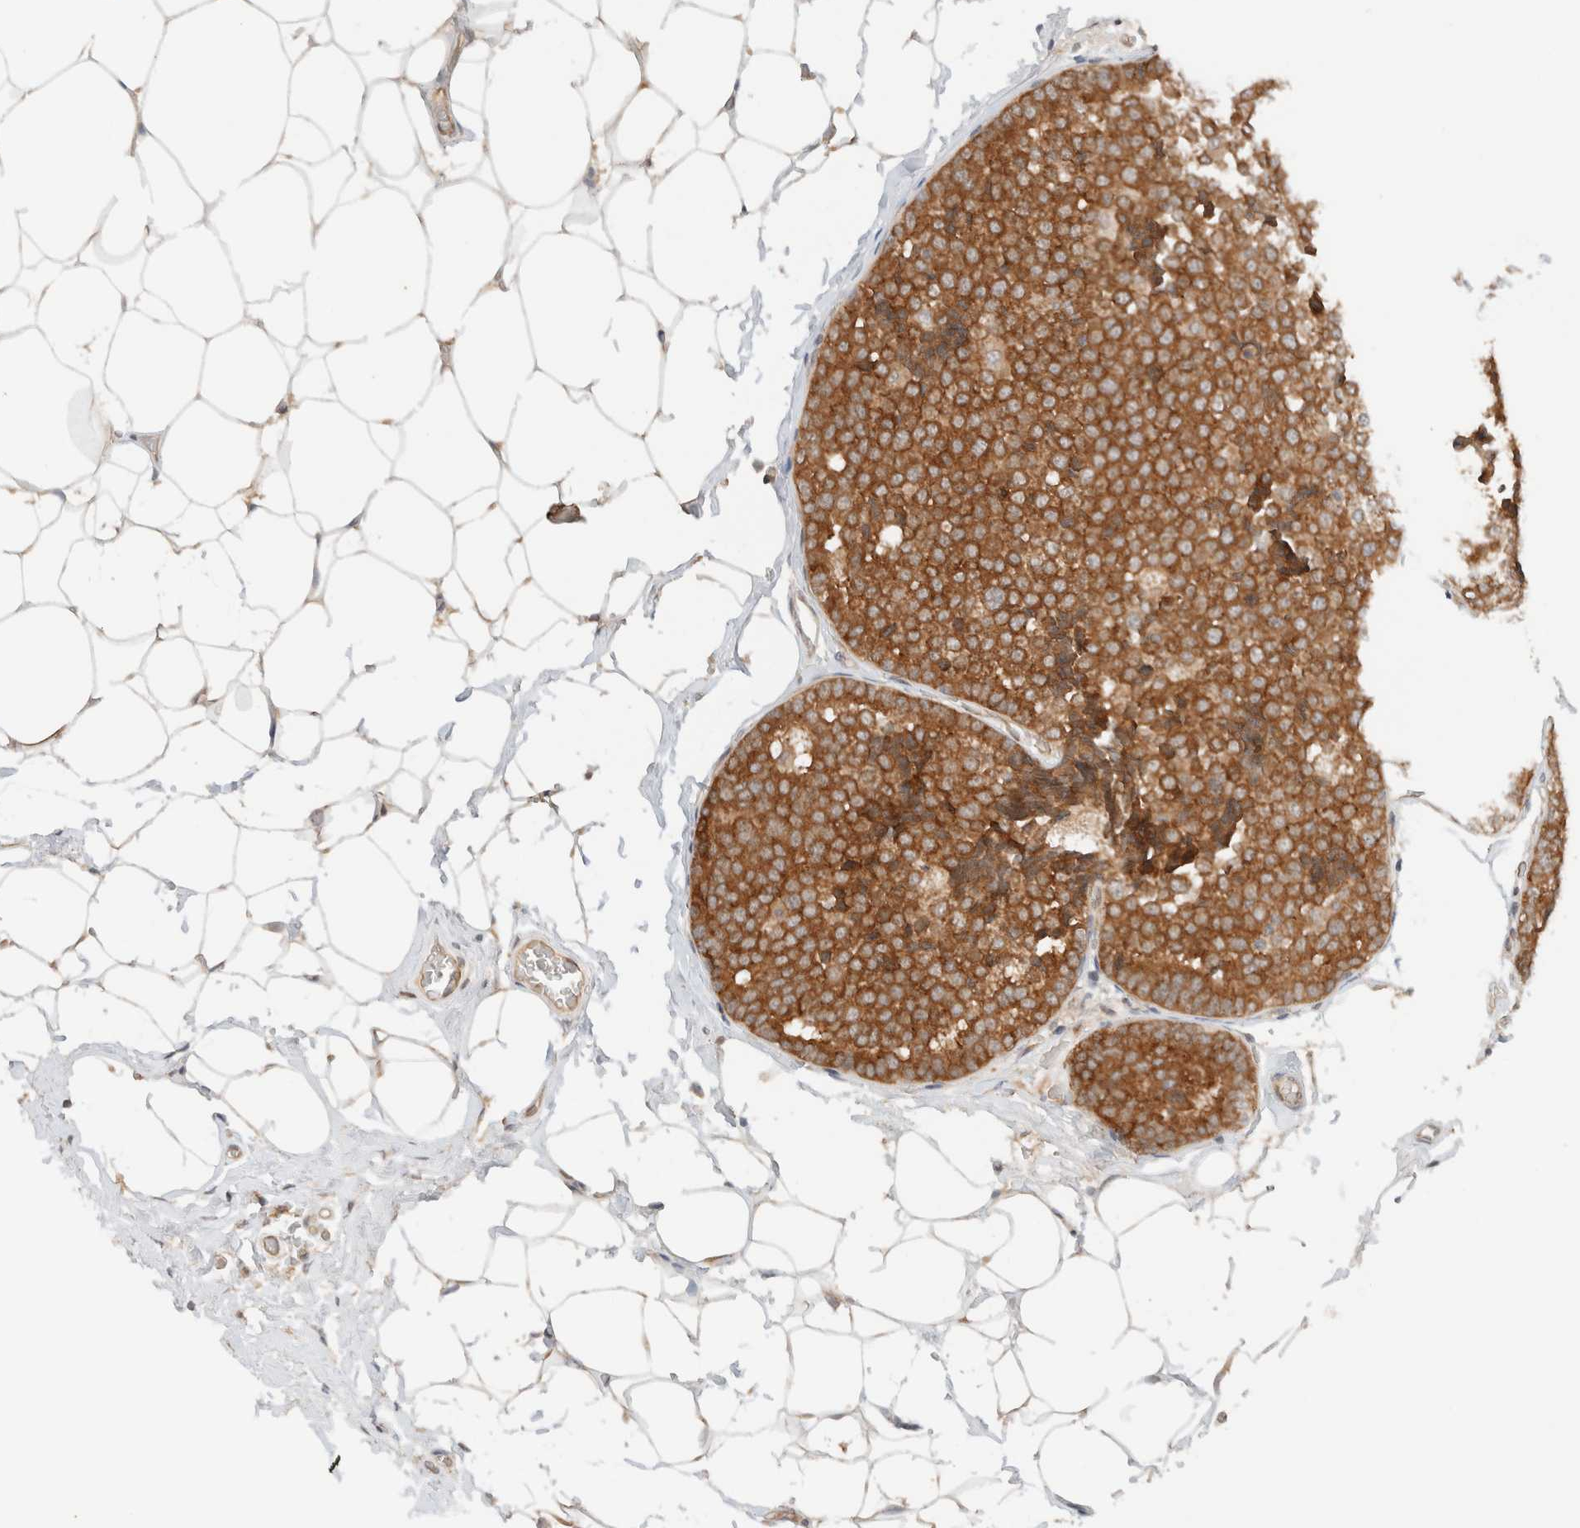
{"staining": {"intensity": "strong", "quantity": ">75%", "location": "cytoplasmic/membranous"}, "tissue": "breast cancer", "cell_type": "Tumor cells", "image_type": "cancer", "snomed": [{"axis": "morphology", "description": "Normal tissue, NOS"}, {"axis": "morphology", "description": "Duct carcinoma"}, {"axis": "topography", "description": "Breast"}], "caption": "Protein staining displays strong cytoplasmic/membranous positivity in about >75% of tumor cells in breast cancer (infiltrating ductal carcinoma).", "gene": "ARFGEF2", "patient": {"sex": "female", "age": 43}}